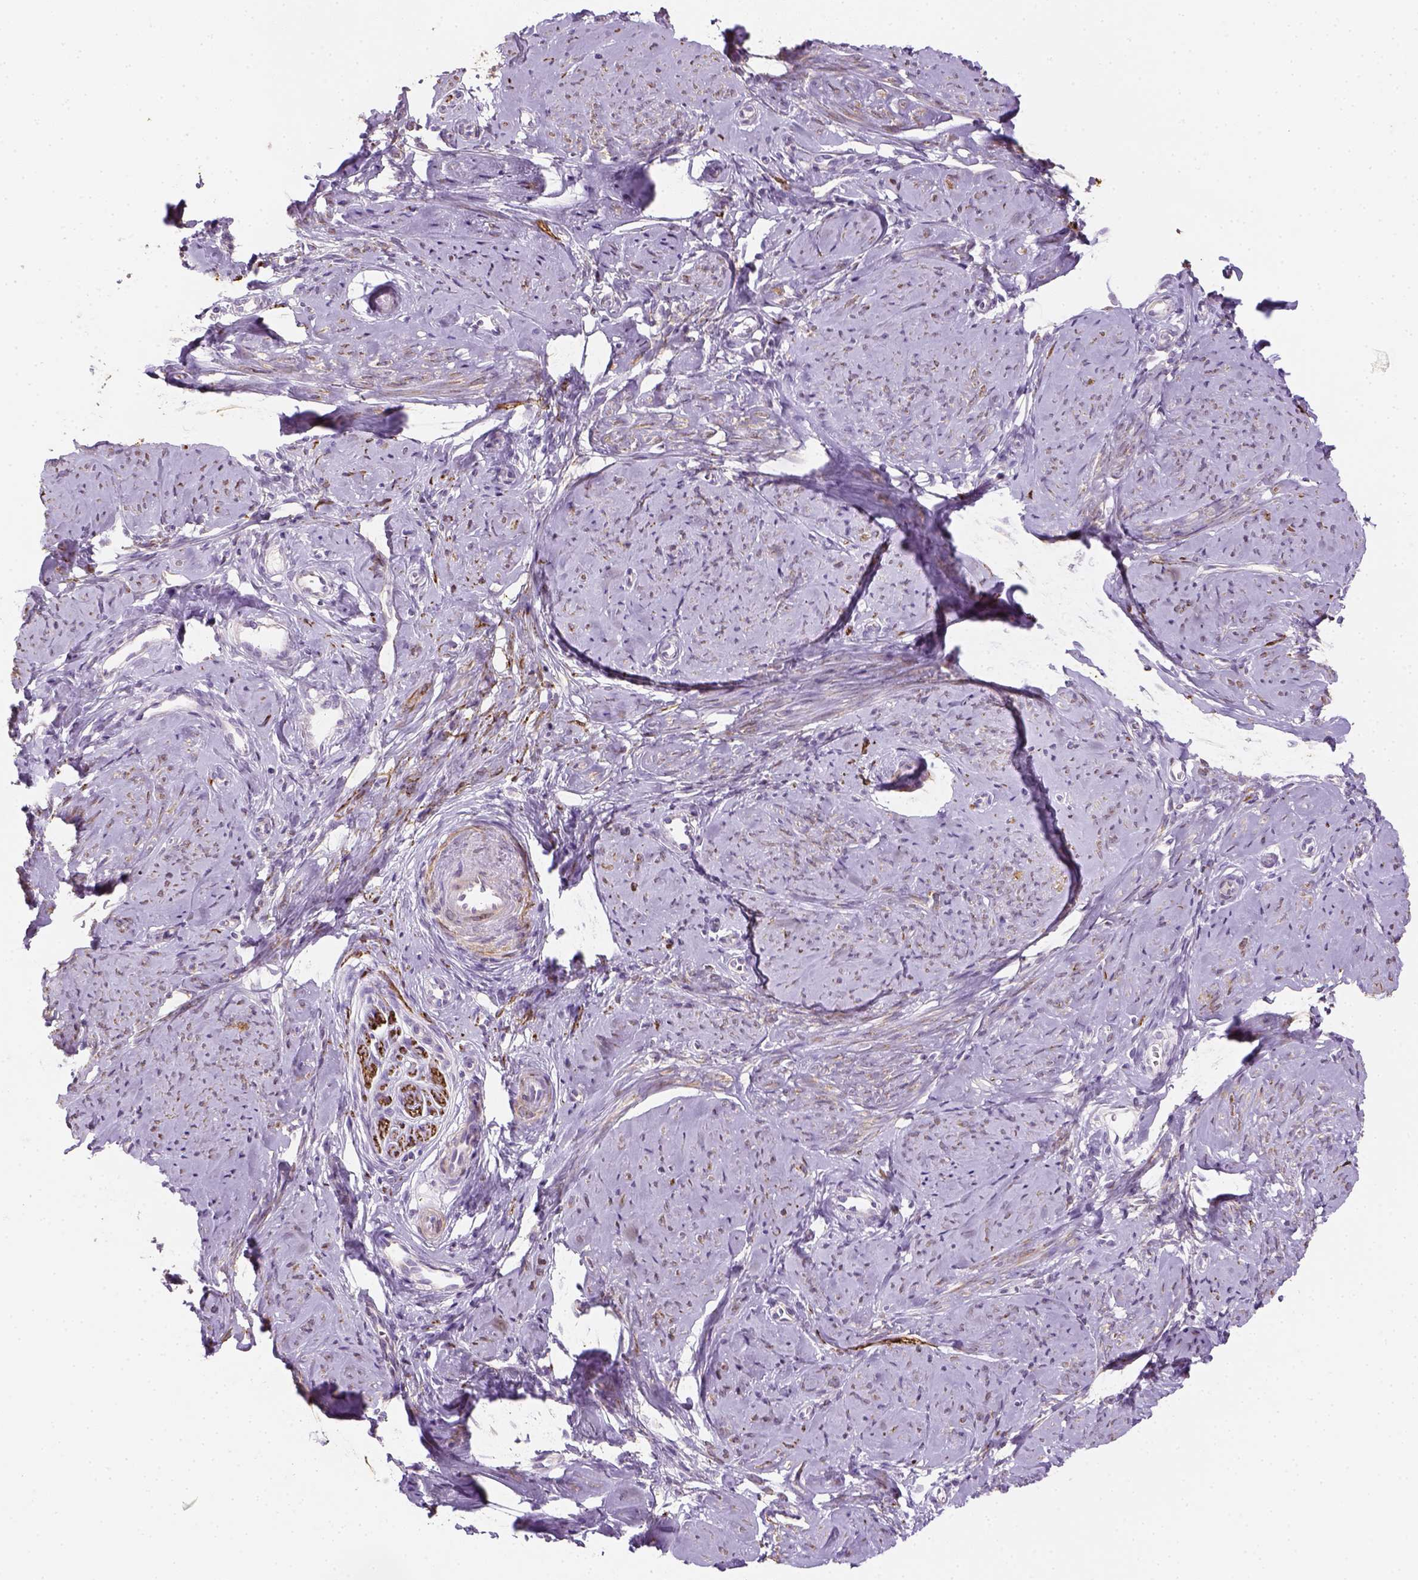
{"staining": {"intensity": "weak", "quantity": "<25%", "location": "cytoplasmic/membranous"}, "tissue": "smooth muscle", "cell_type": "Smooth muscle cells", "image_type": "normal", "snomed": [{"axis": "morphology", "description": "Normal tissue, NOS"}, {"axis": "topography", "description": "Smooth muscle"}], "caption": "This is an IHC histopathology image of benign smooth muscle. There is no positivity in smooth muscle cells.", "gene": "CACNB1", "patient": {"sex": "female", "age": 48}}